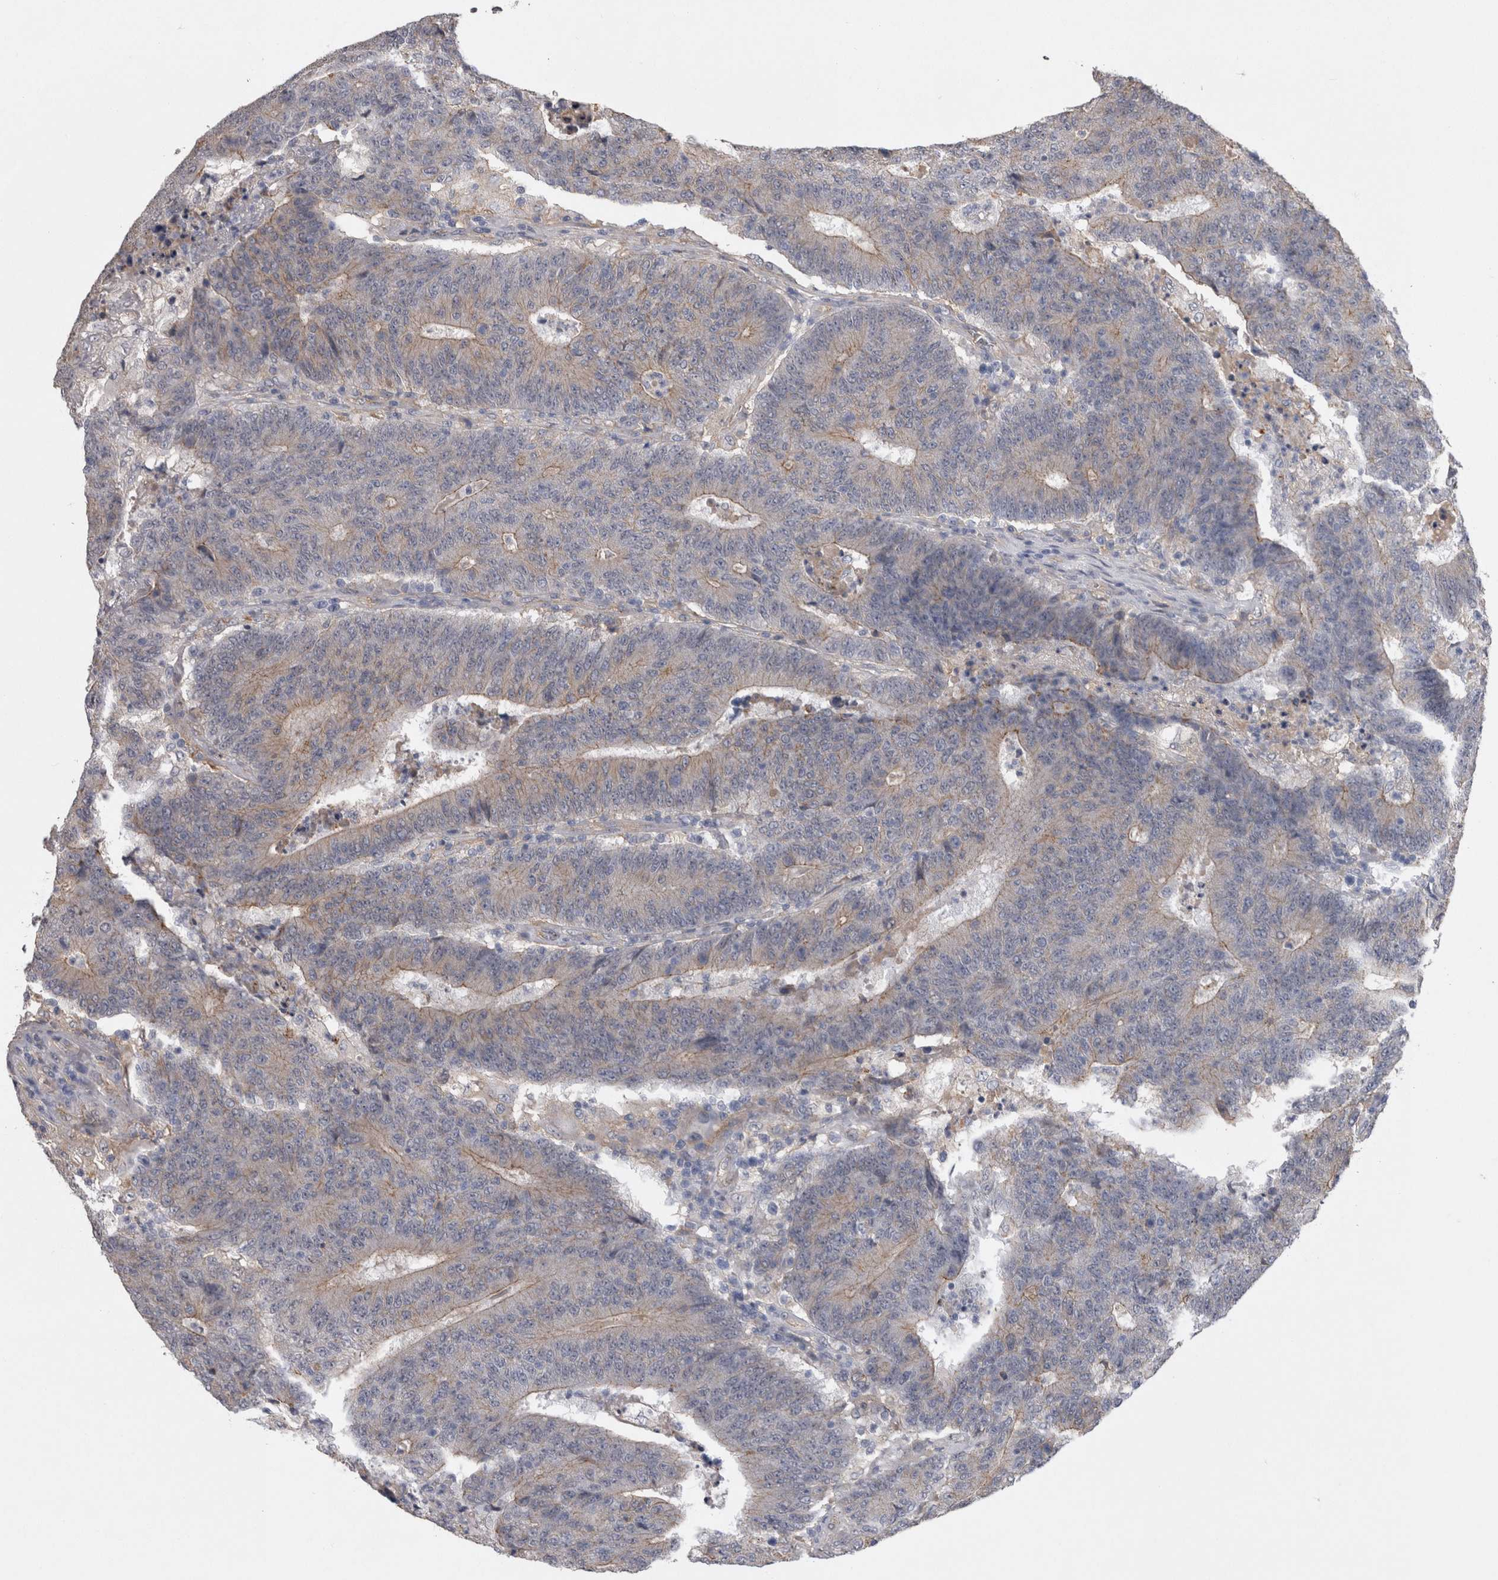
{"staining": {"intensity": "moderate", "quantity": "25%-75%", "location": "cytoplasmic/membranous"}, "tissue": "colorectal cancer", "cell_type": "Tumor cells", "image_type": "cancer", "snomed": [{"axis": "morphology", "description": "Normal tissue, NOS"}, {"axis": "morphology", "description": "Adenocarcinoma, NOS"}, {"axis": "topography", "description": "Colon"}], "caption": "A photomicrograph of human colorectal cancer (adenocarcinoma) stained for a protein displays moderate cytoplasmic/membranous brown staining in tumor cells.", "gene": "NECTIN2", "patient": {"sex": "female", "age": 75}}